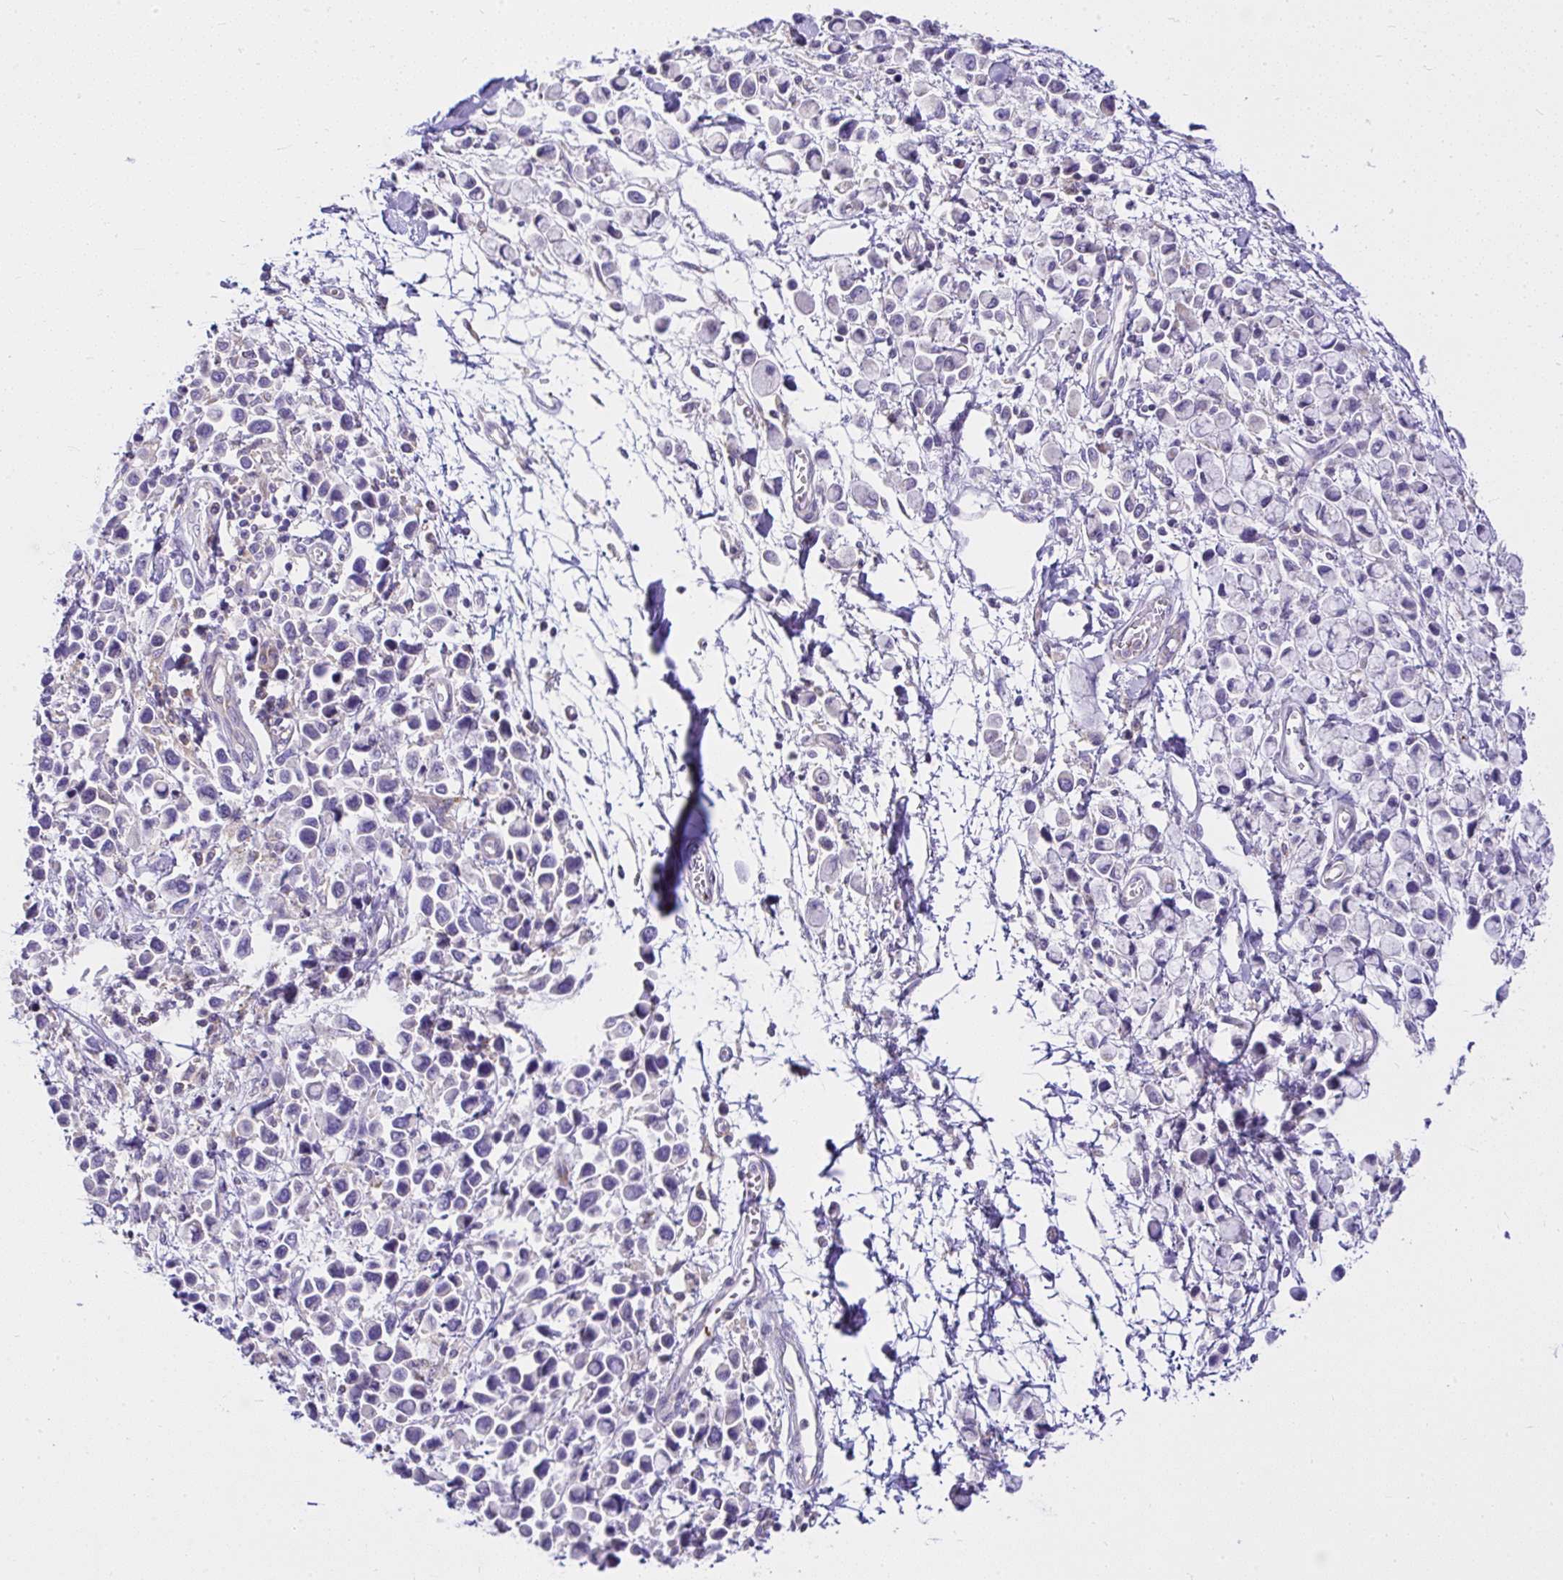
{"staining": {"intensity": "weak", "quantity": "<25%", "location": "cytoplasmic/membranous"}, "tissue": "stomach cancer", "cell_type": "Tumor cells", "image_type": "cancer", "snomed": [{"axis": "morphology", "description": "Adenocarcinoma, NOS"}, {"axis": "topography", "description": "Stomach"}], "caption": "Immunohistochemistry of stomach cancer (adenocarcinoma) displays no staining in tumor cells. (Stains: DAB immunohistochemistry (IHC) with hematoxylin counter stain, Microscopy: brightfield microscopy at high magnification).", "gene": "CCDC142", "patient": {"sex": "female", "age": 81}}